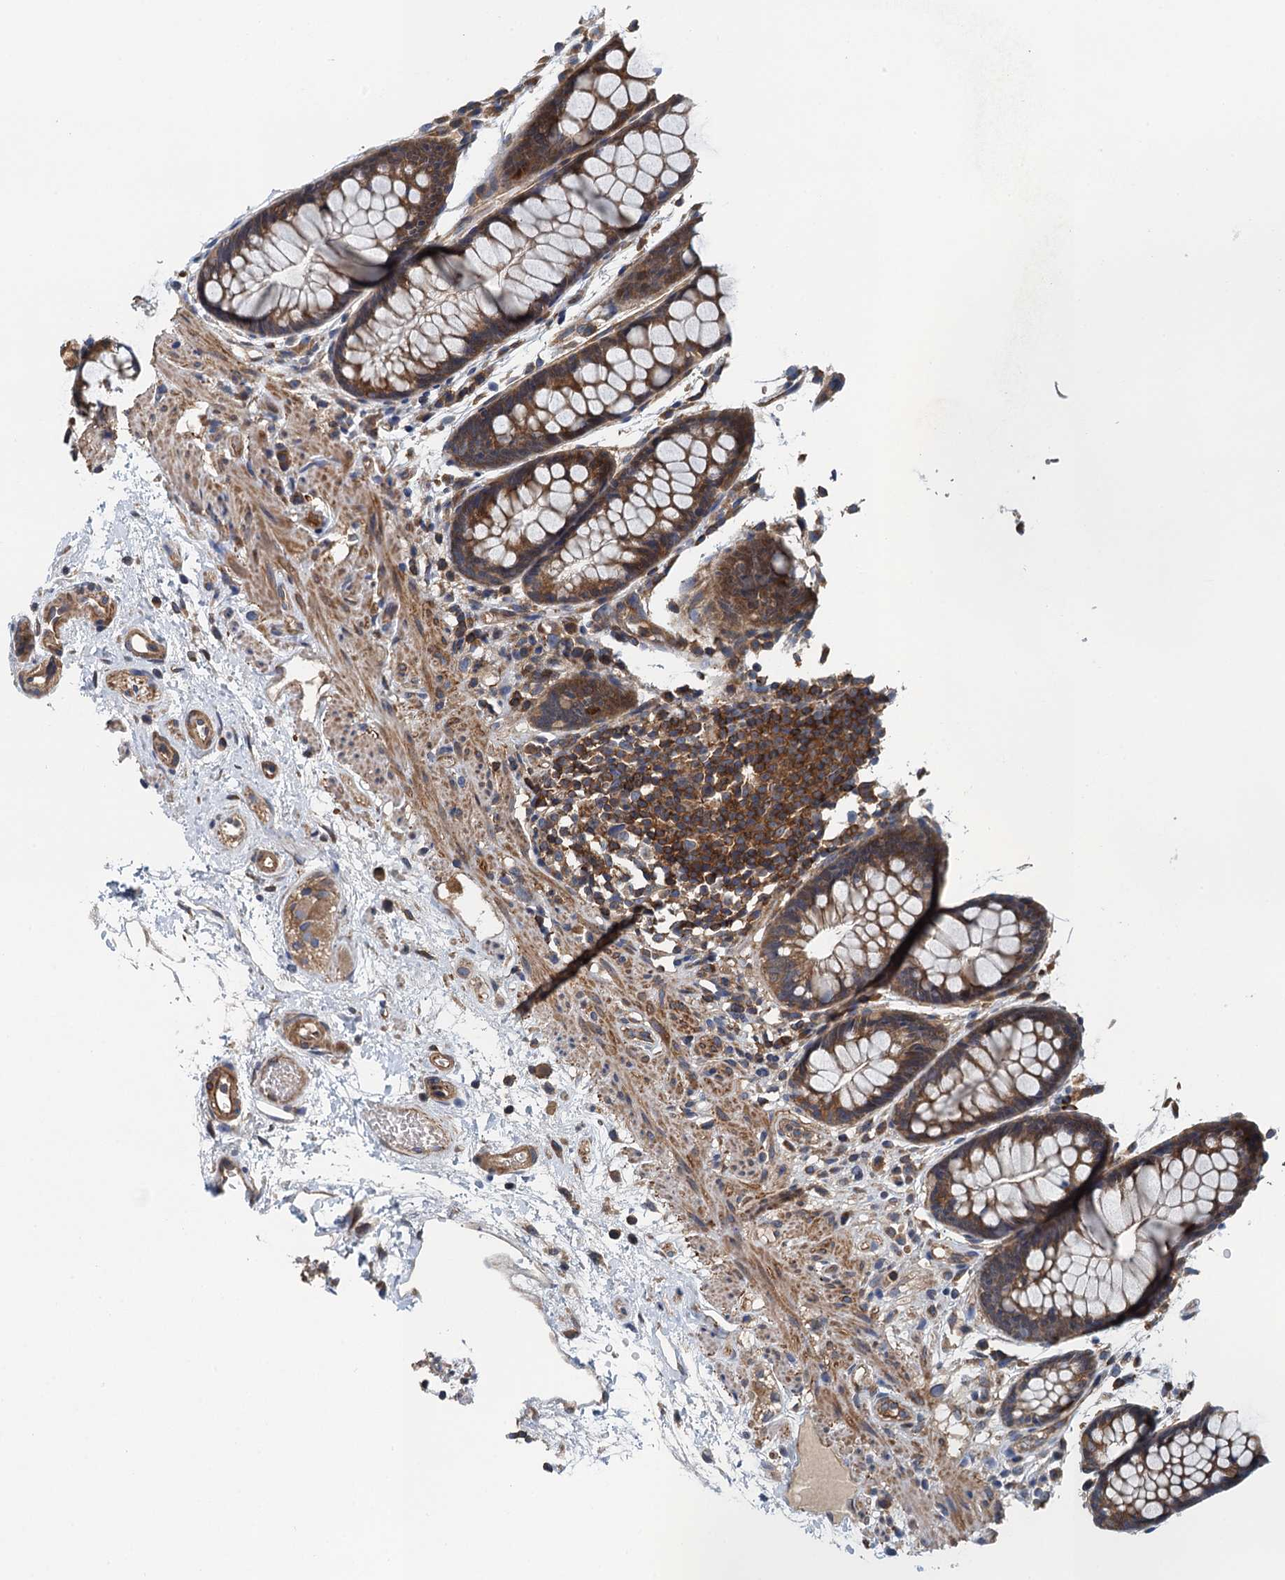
{"staining": {"intensity": "strong", "quantity": ">75%", "location": "cytoplasmic/membranous"}, "tissue": "rectum", "cell_type": "Glandular cells", "image_type": "normal", "snomed": [{"axis": "morphology", "description": "Normal tissue, NOS"}, {"axis": "topography", "description": "Rectum"}], "caption": "This photomicrograph reveals IHC staining of benign human rectum, with high strong cytoplasmic/membranous staining in approximately >75% of glandular cells.", "gene": "PPP1R14D", "patient": {"sex": "male", "age": 64}}